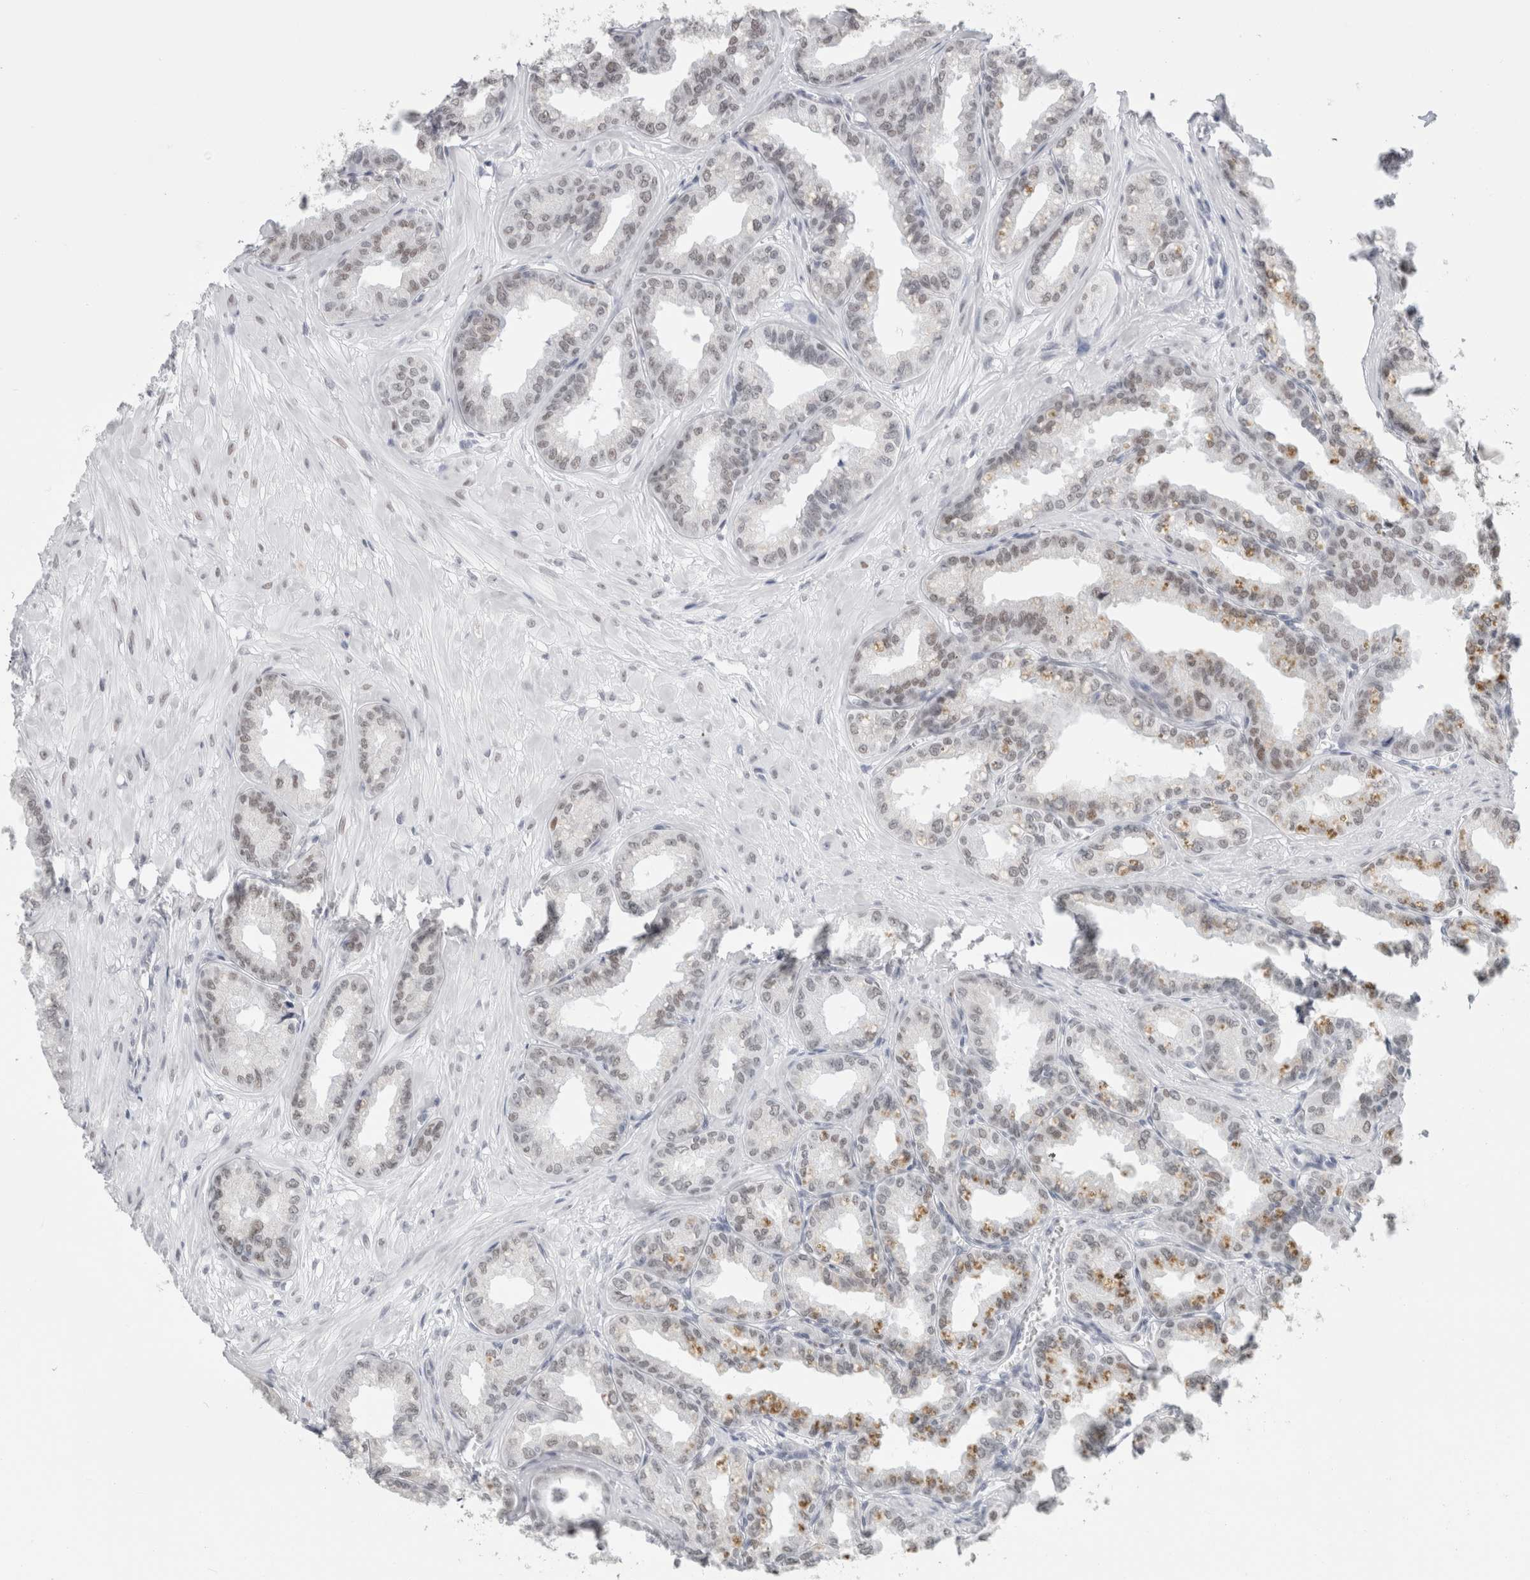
{"staining": {"intensity": "weak", "quantity": "25%-75%", "location": "nuclear"}, "tissue": "seminal vesicle", "cell_type": "Glandular cells", "image_type": "normal", "snomed": [{"axis": "morphology", "description": "Normal tissue, NOS"}, {"axis": "topography", "description": "Prostate"}, {"axis": "topography", "description": "Seminal veicle"}], "caption": "A high-resolution image shows immunohistochemistry (IHC) staining of unremarkable seminal vesicle, which reveals weak nuclear positivity in about 25%-75% of glandular cells. (IHC, brightfield microscopy, high magnification).", "gene": "SMARCC1", "patient": {"sex": "male", "age": 51}}